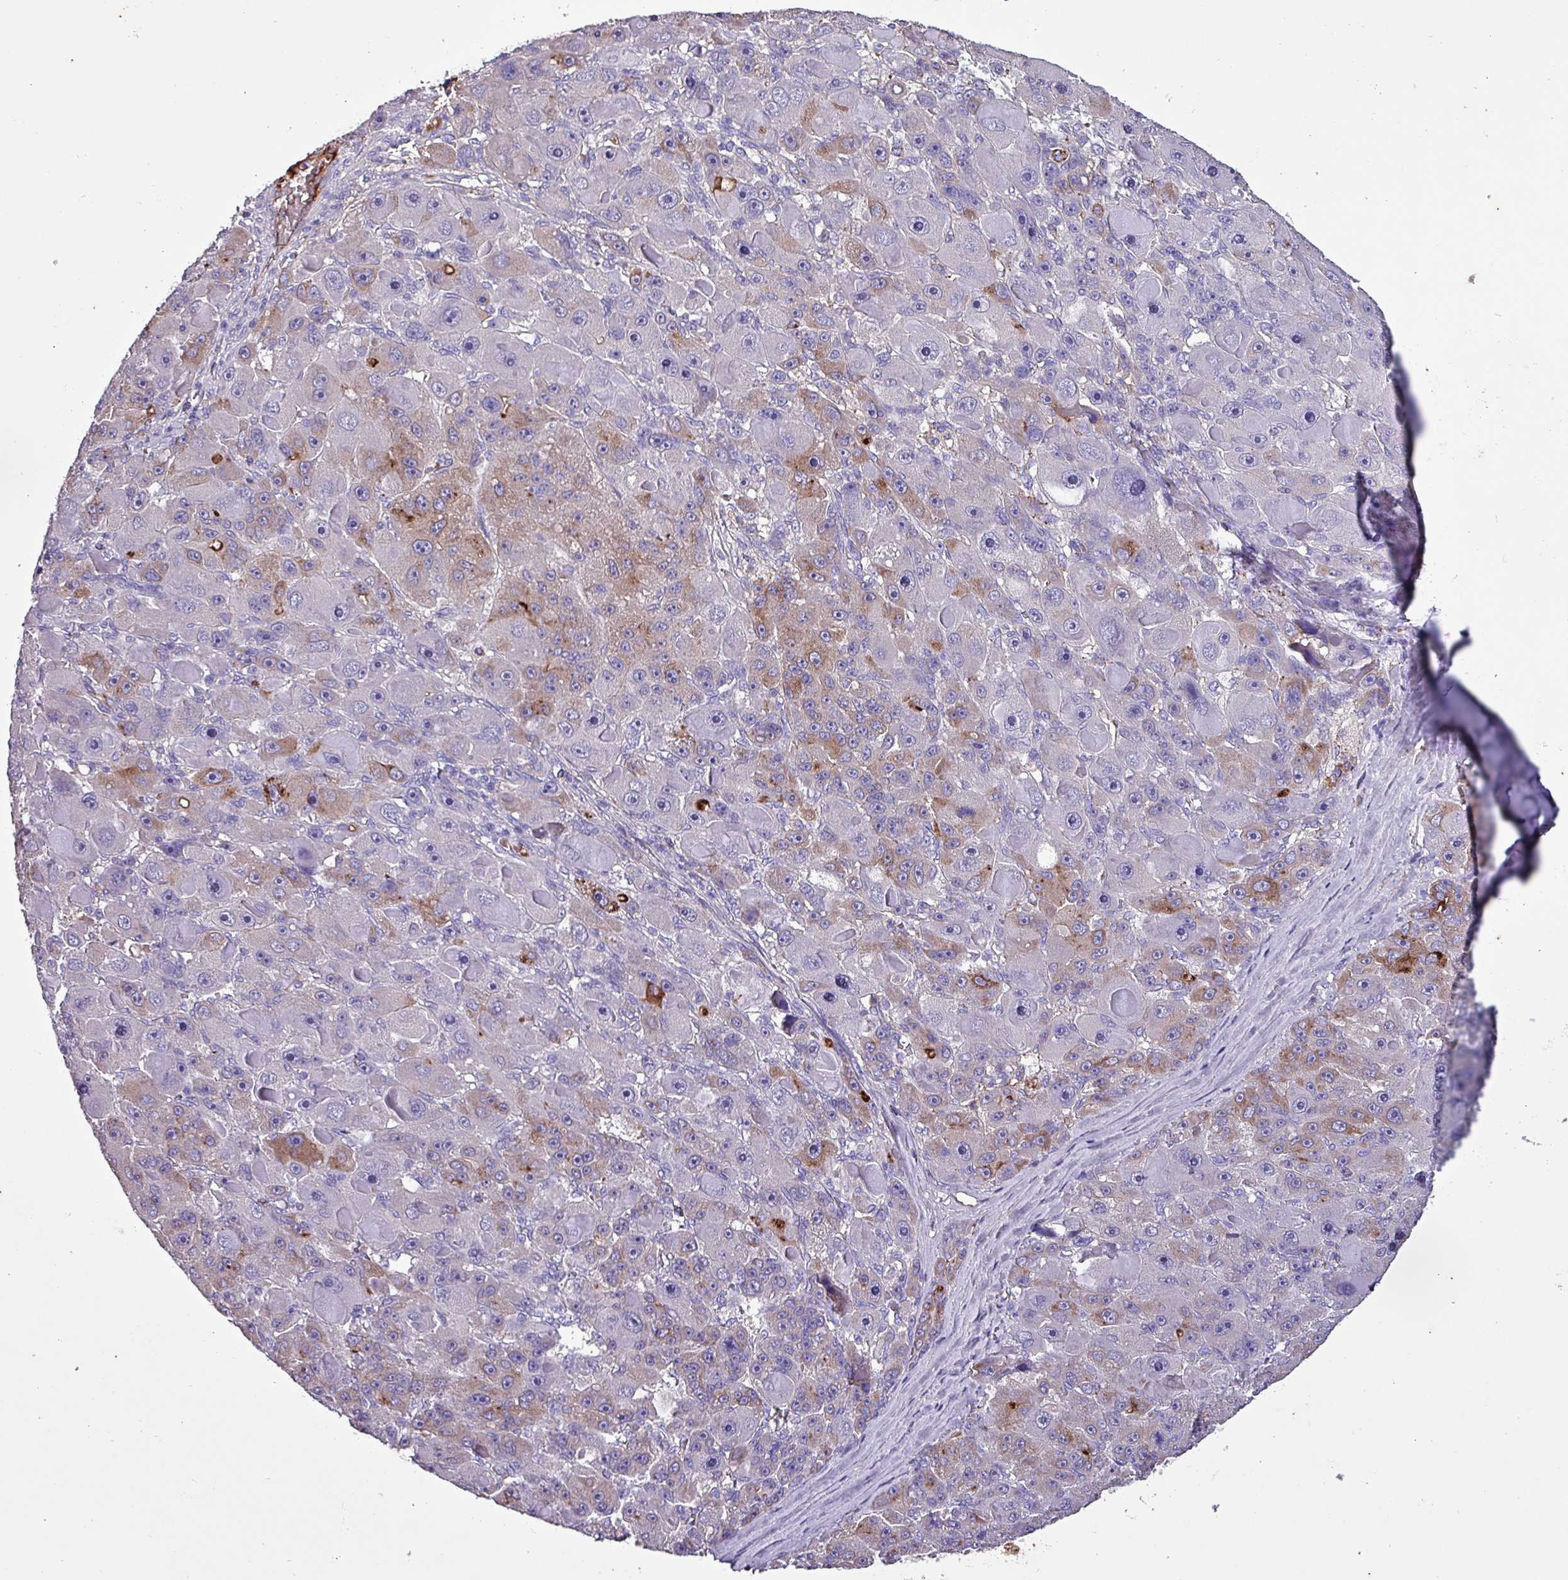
{"staining": {"intensity": "moderate", "quantity": "<25%", "location": "cytoplasmic/membranous"}, "tissue": "liver cancer", "cell_type": "Tumor cells", "image_type": "cancer", "snomed": [{"axis": "morphology", "description": "Carcinoma, Hepatocellular, NOS"}, {"axis": "topography", "description": "Liver"}], "caption": "Liver hepatocellular carcinoma tissue displays moderate cytoplasmic/membranous positivity in approximately <25% of tumor cells, visualized by immunohistochemistry.", "gene": "HP", "patient": {"sex": "male", "age": 76}}